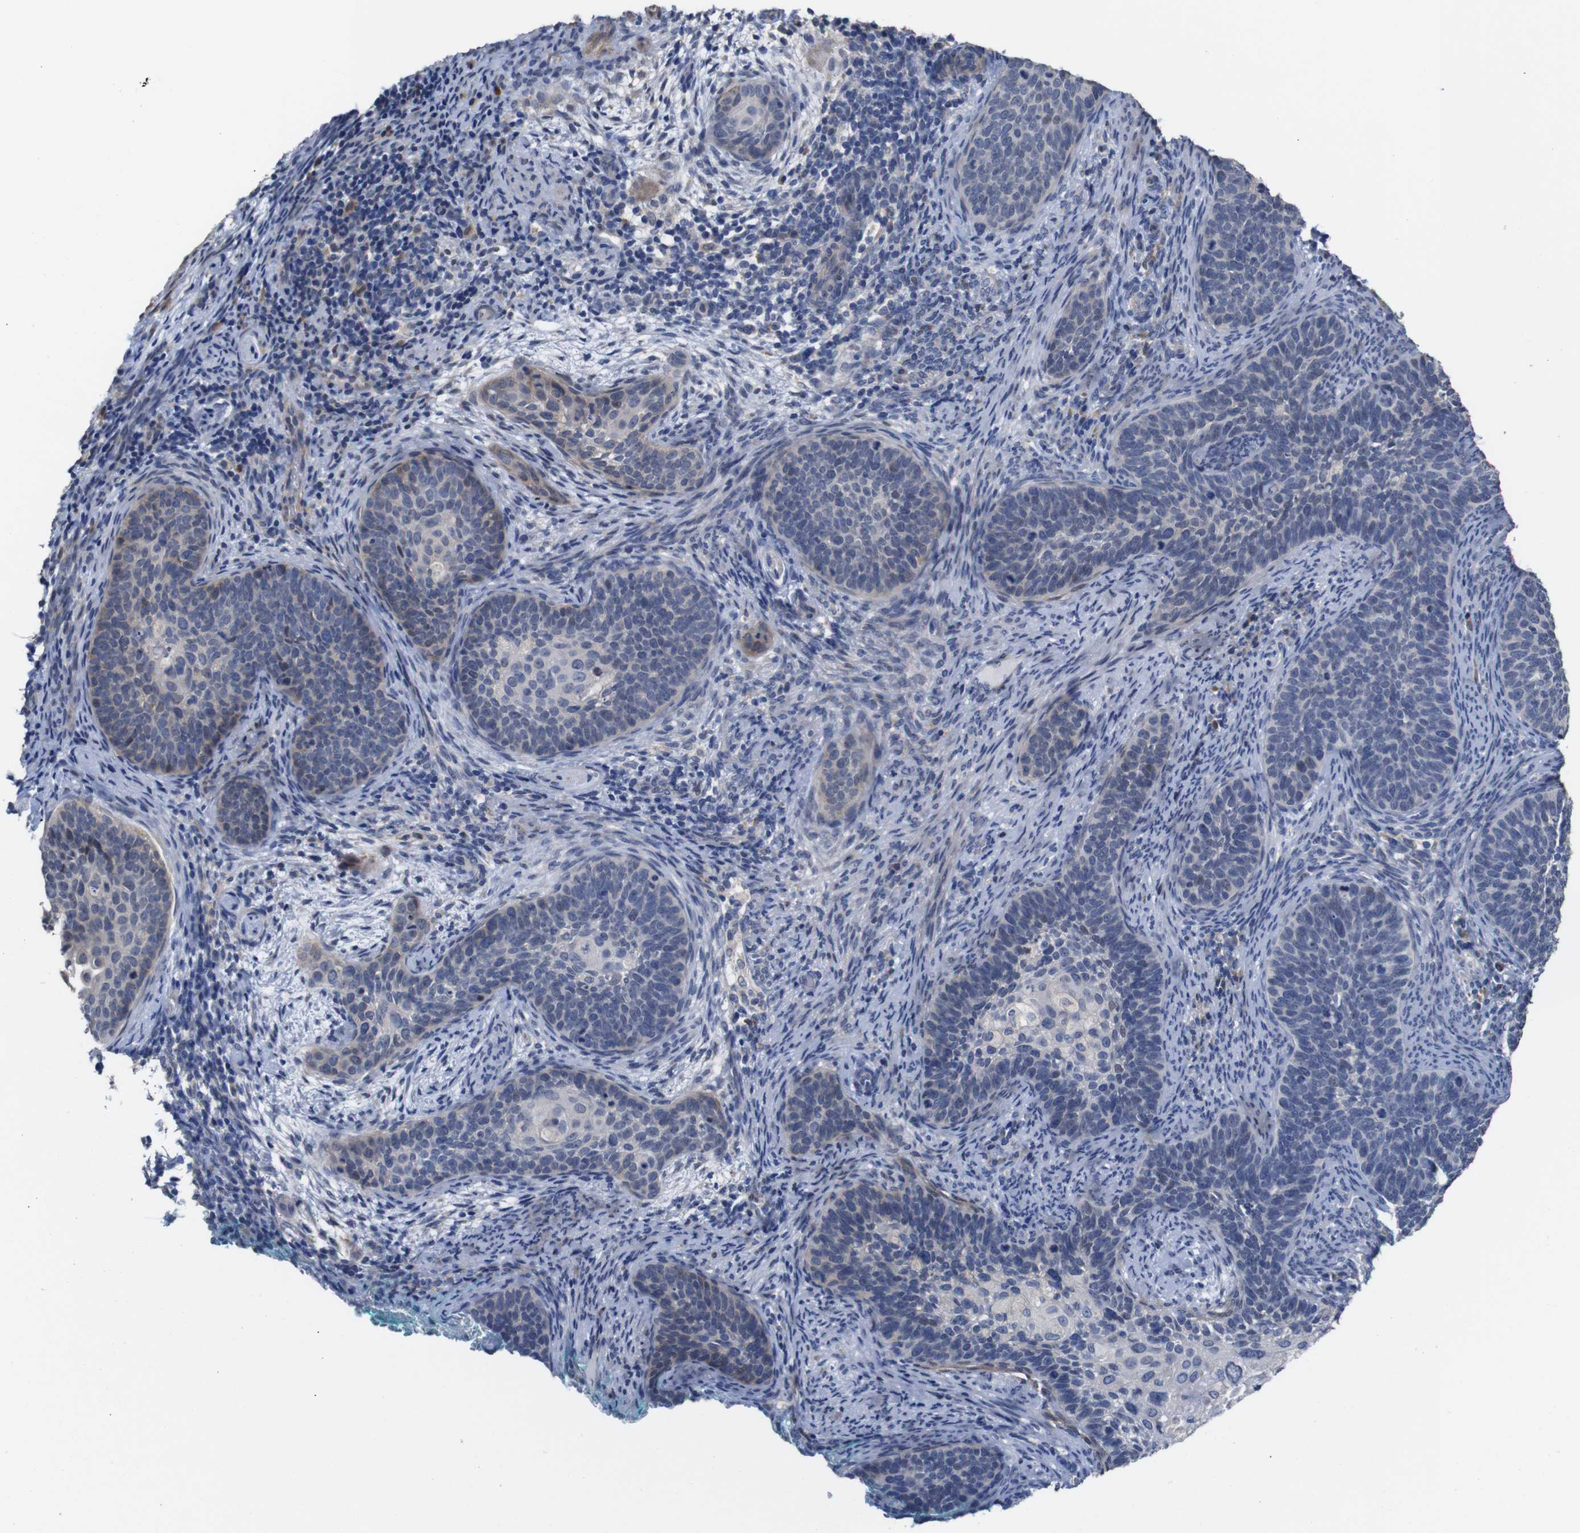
{"staining": {"intensity": "weak", "quantity": "<25%", "location": "cytoplasmic/membranous"}, "tissue": "cervical cancer", "cell_type": "Tumor cells", "image_type": "cancer", "snomed": [{"axis": "morphology", "description": "Squamous cell carcinoma, NOS"}, {"axis": "topography", "description": "Cervix"}], "caption": "Tumor cells show no significant protein expression in cervical squamous cell carcinoma.", "gene": "TCEAL9", "patient": {"sex": "female", "age": 33}}